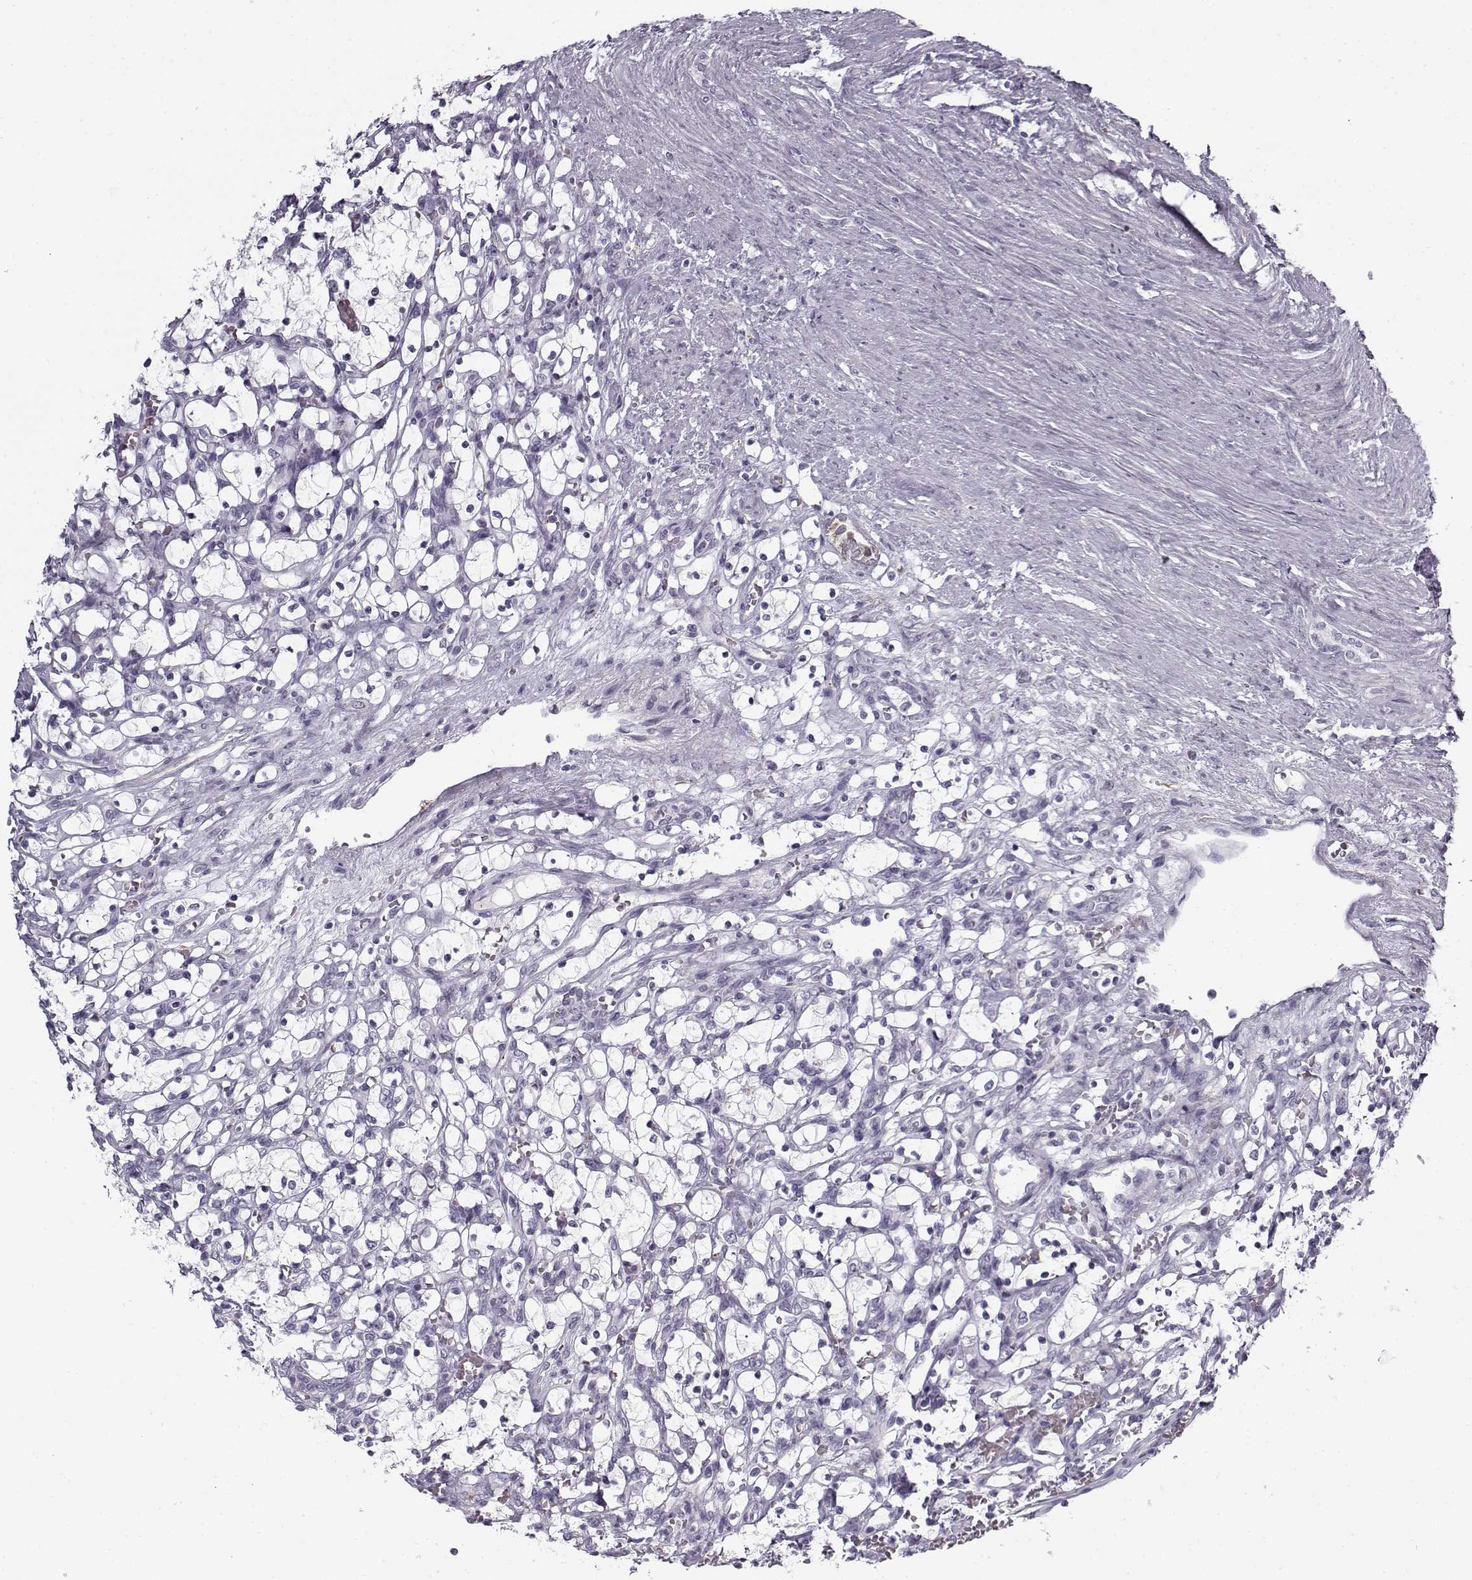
{"staining": {"intensity": "negative", "quantity": "none", "location": "none"}, "tissue": "renal cancer", "cell_type": "Tumor cells", "image_type": "cancer", "snomed": [{"axis": "morphology", "description": "Adenocarcinoma, NOS"}, {"axis": "topography", "description": "Kidney"}], "caption": "Tumor cells show no significant staining in adenocarcinoma (renal).", "gene": "SNCA", "patient": {"sex": "female", "age": 69}}